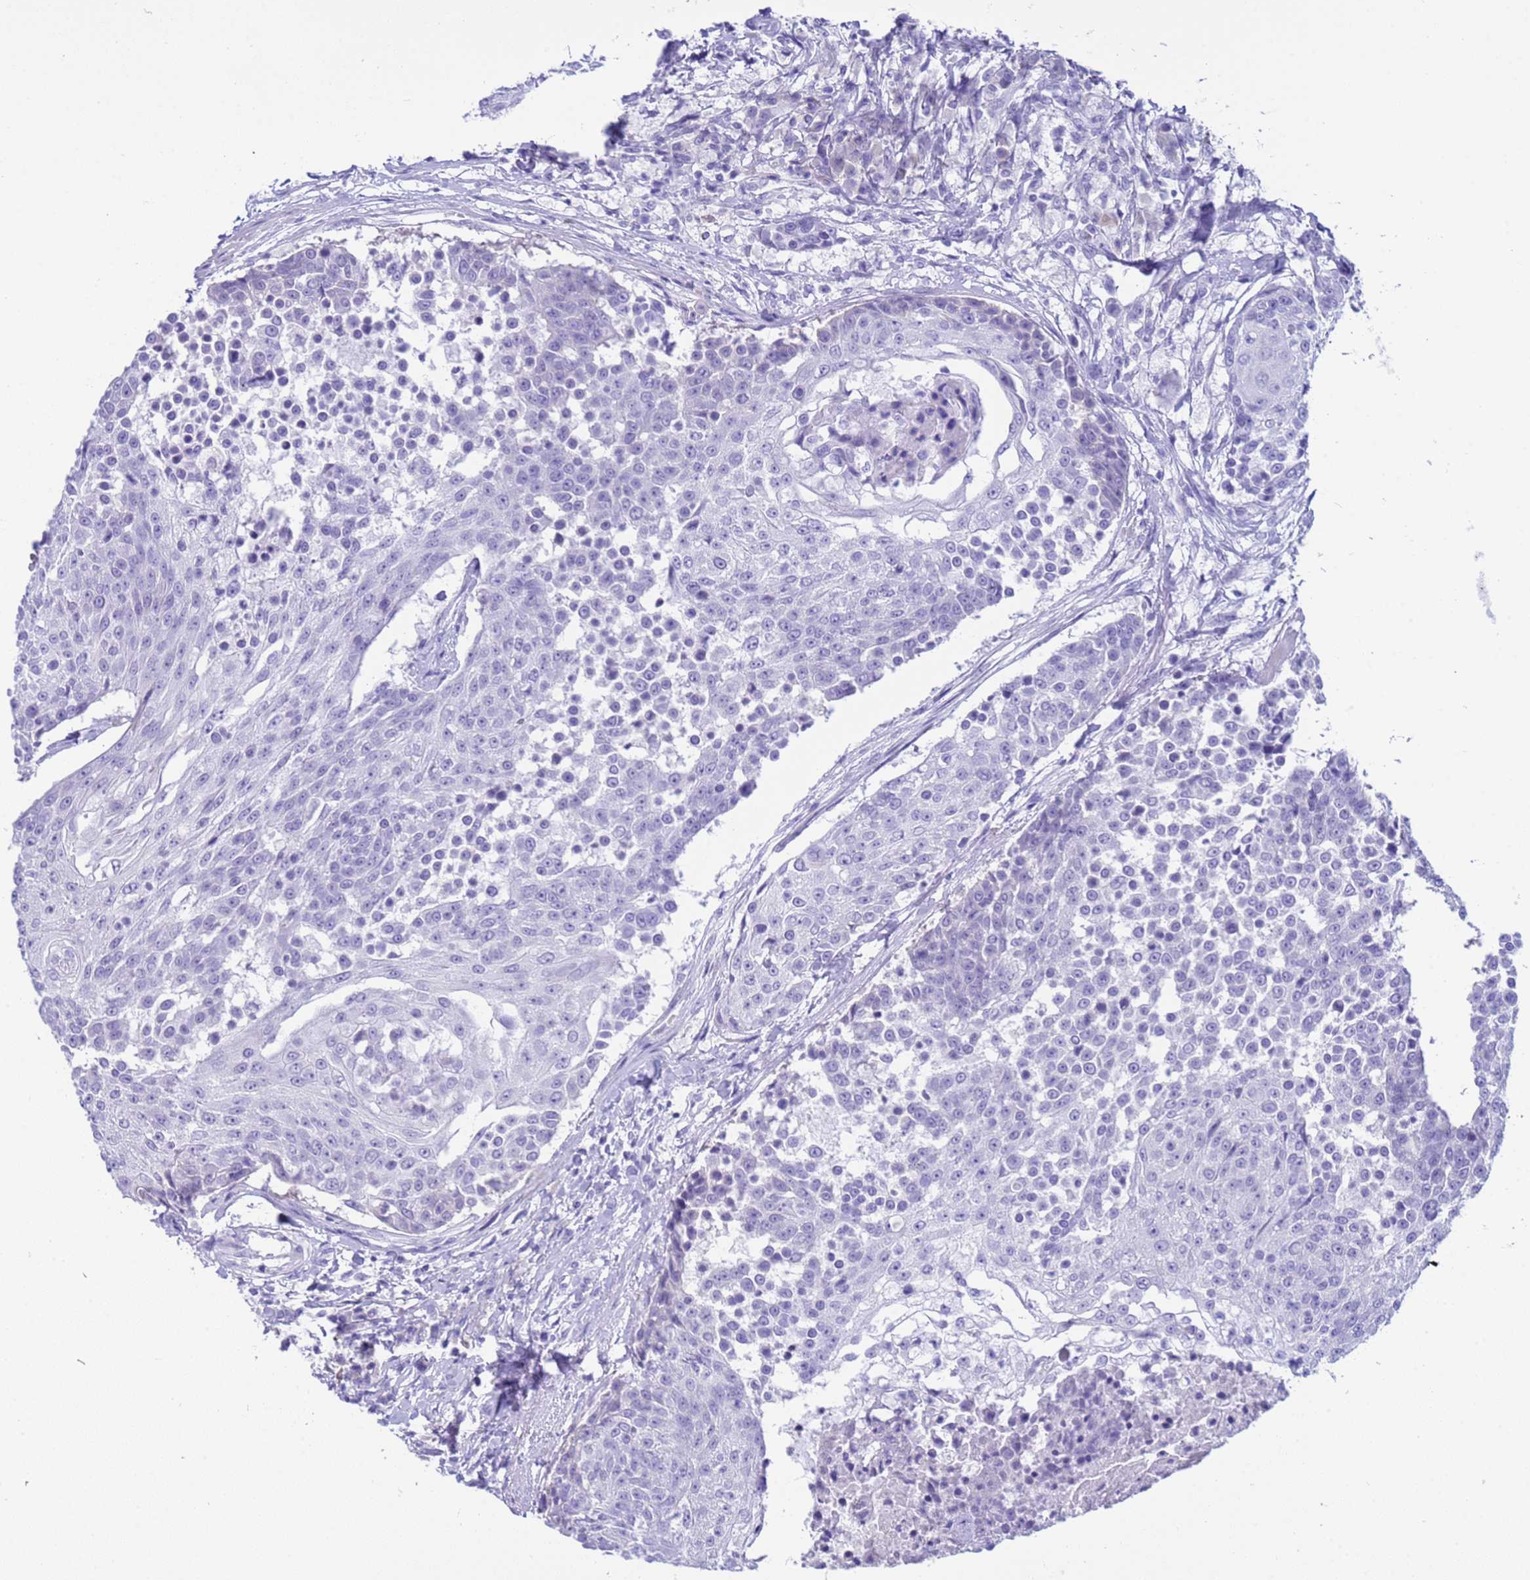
{"staining": {"intensity": "negative", "quantity": "none", "location": "none"}, "tissue": "urothelial cancer", "cell_type": "Tumor cells", "image_type": "cancer", "snomed": [{"axis": "morphology", "description": "Urothelial carcinoma, High grade"}, {"axis": "topography", "description": "Urinary bladder"}], "caption": "There is no significant expression in tumor cells of high-grade urothelial carcinoma.", "gene": "CKM", "patient": {"sex": "female", "age": 63}}